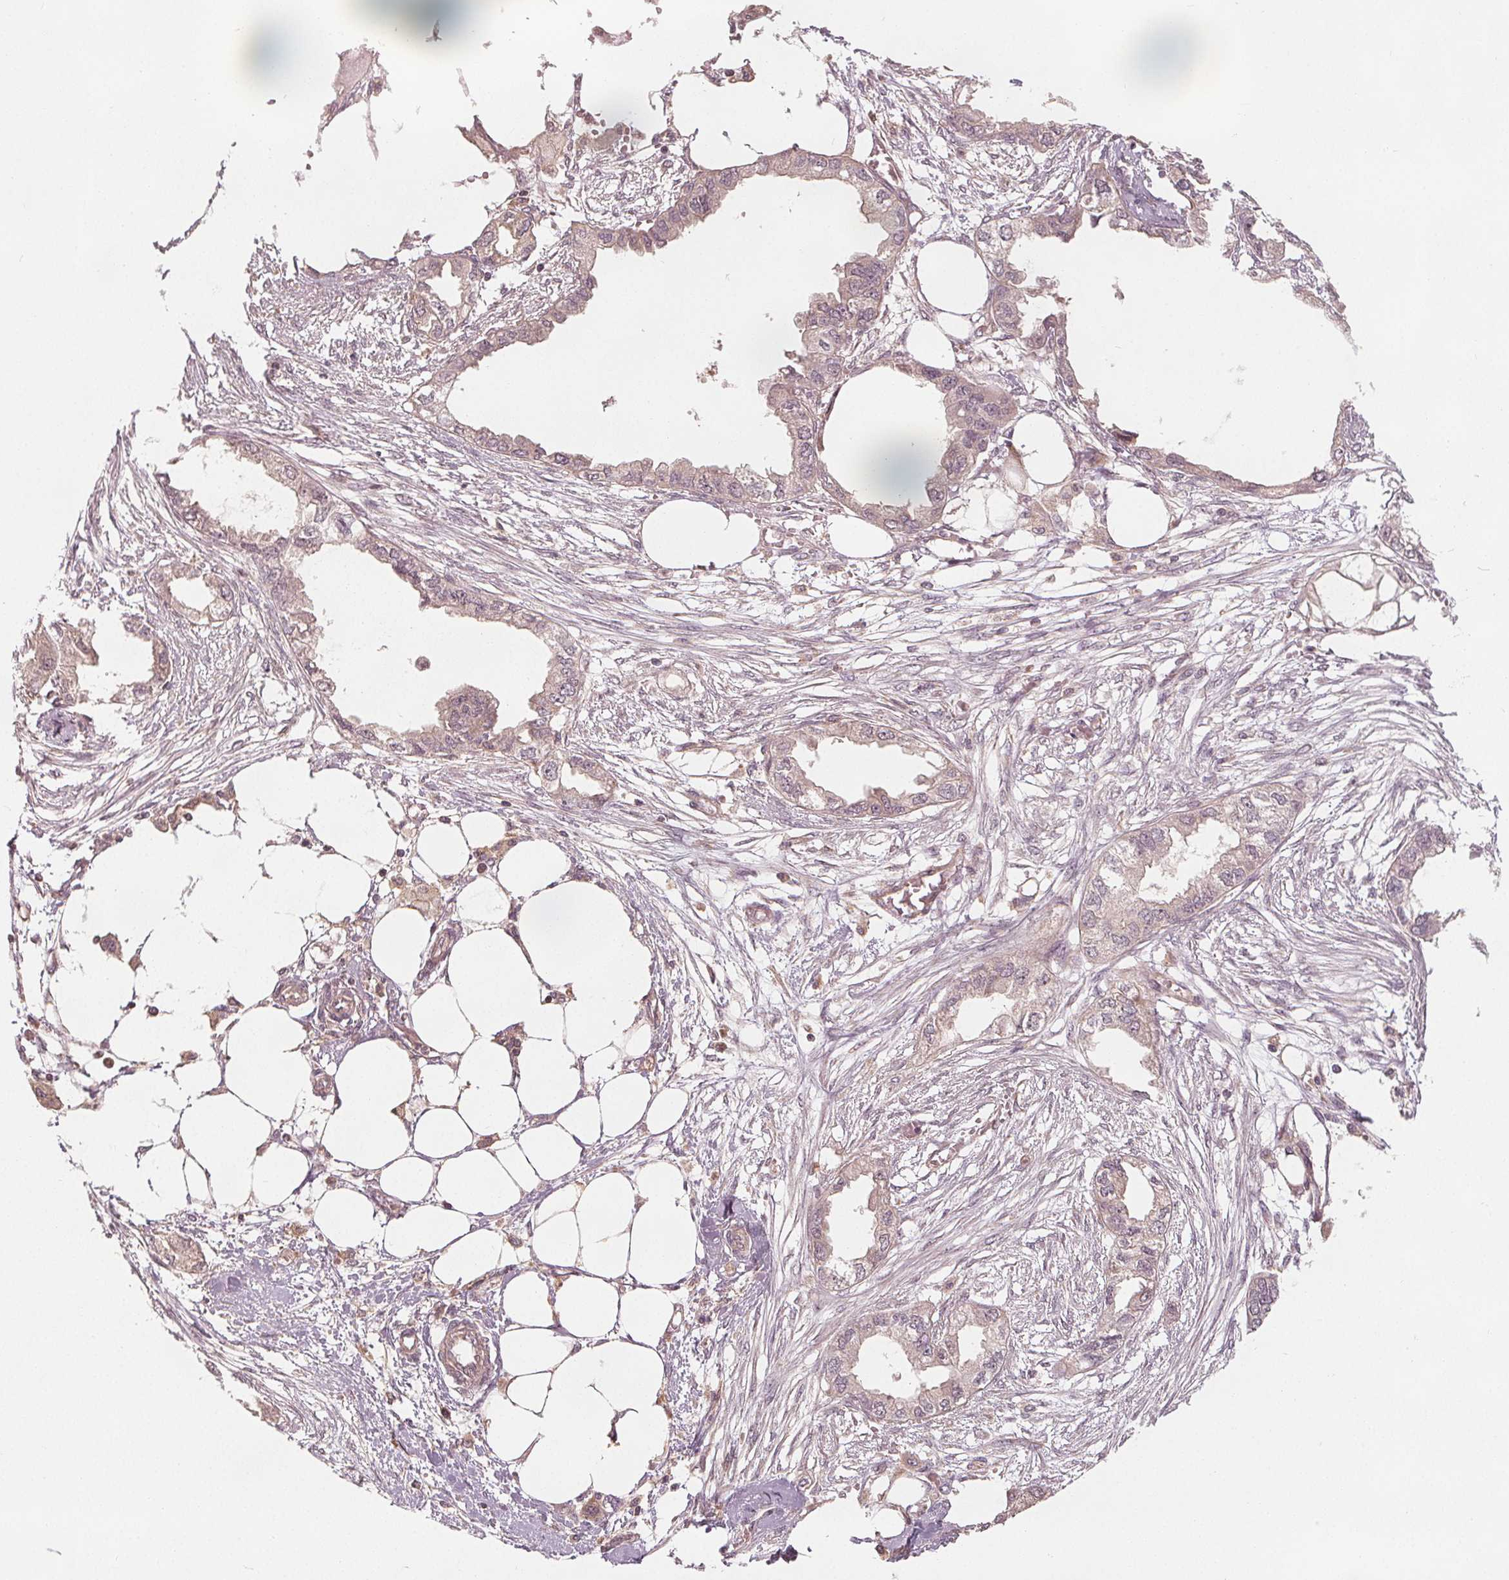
{"staining": {"intensity": "weak", "quantity": "25%-75%", "location": "cytoplasmic/membranous"}, "tissue": "endometrial cancer", "cell_type": "Tumor cells", "image_type": "cancer", "snomed": [{"axis": "morphology", "description": "Adenocarcinoma, NOS"}, {"axis": "morphology", "description": "Adenocarcinoma, metastatic, NOS"}, {"axis": "topography", "description": "Adipose tissue"}, {"axis": "topography", "description": "Endometrium"}], "caption": "There is low levels of weak cytoplasmic/membranous staining in tumor cells of endometrial cancer (metastatic adenocarcinoma), as demonstrated by immunohistochemical staining (brown color).", "gene": "GNB2", "patient": {"sex": "female", "age": 67}}